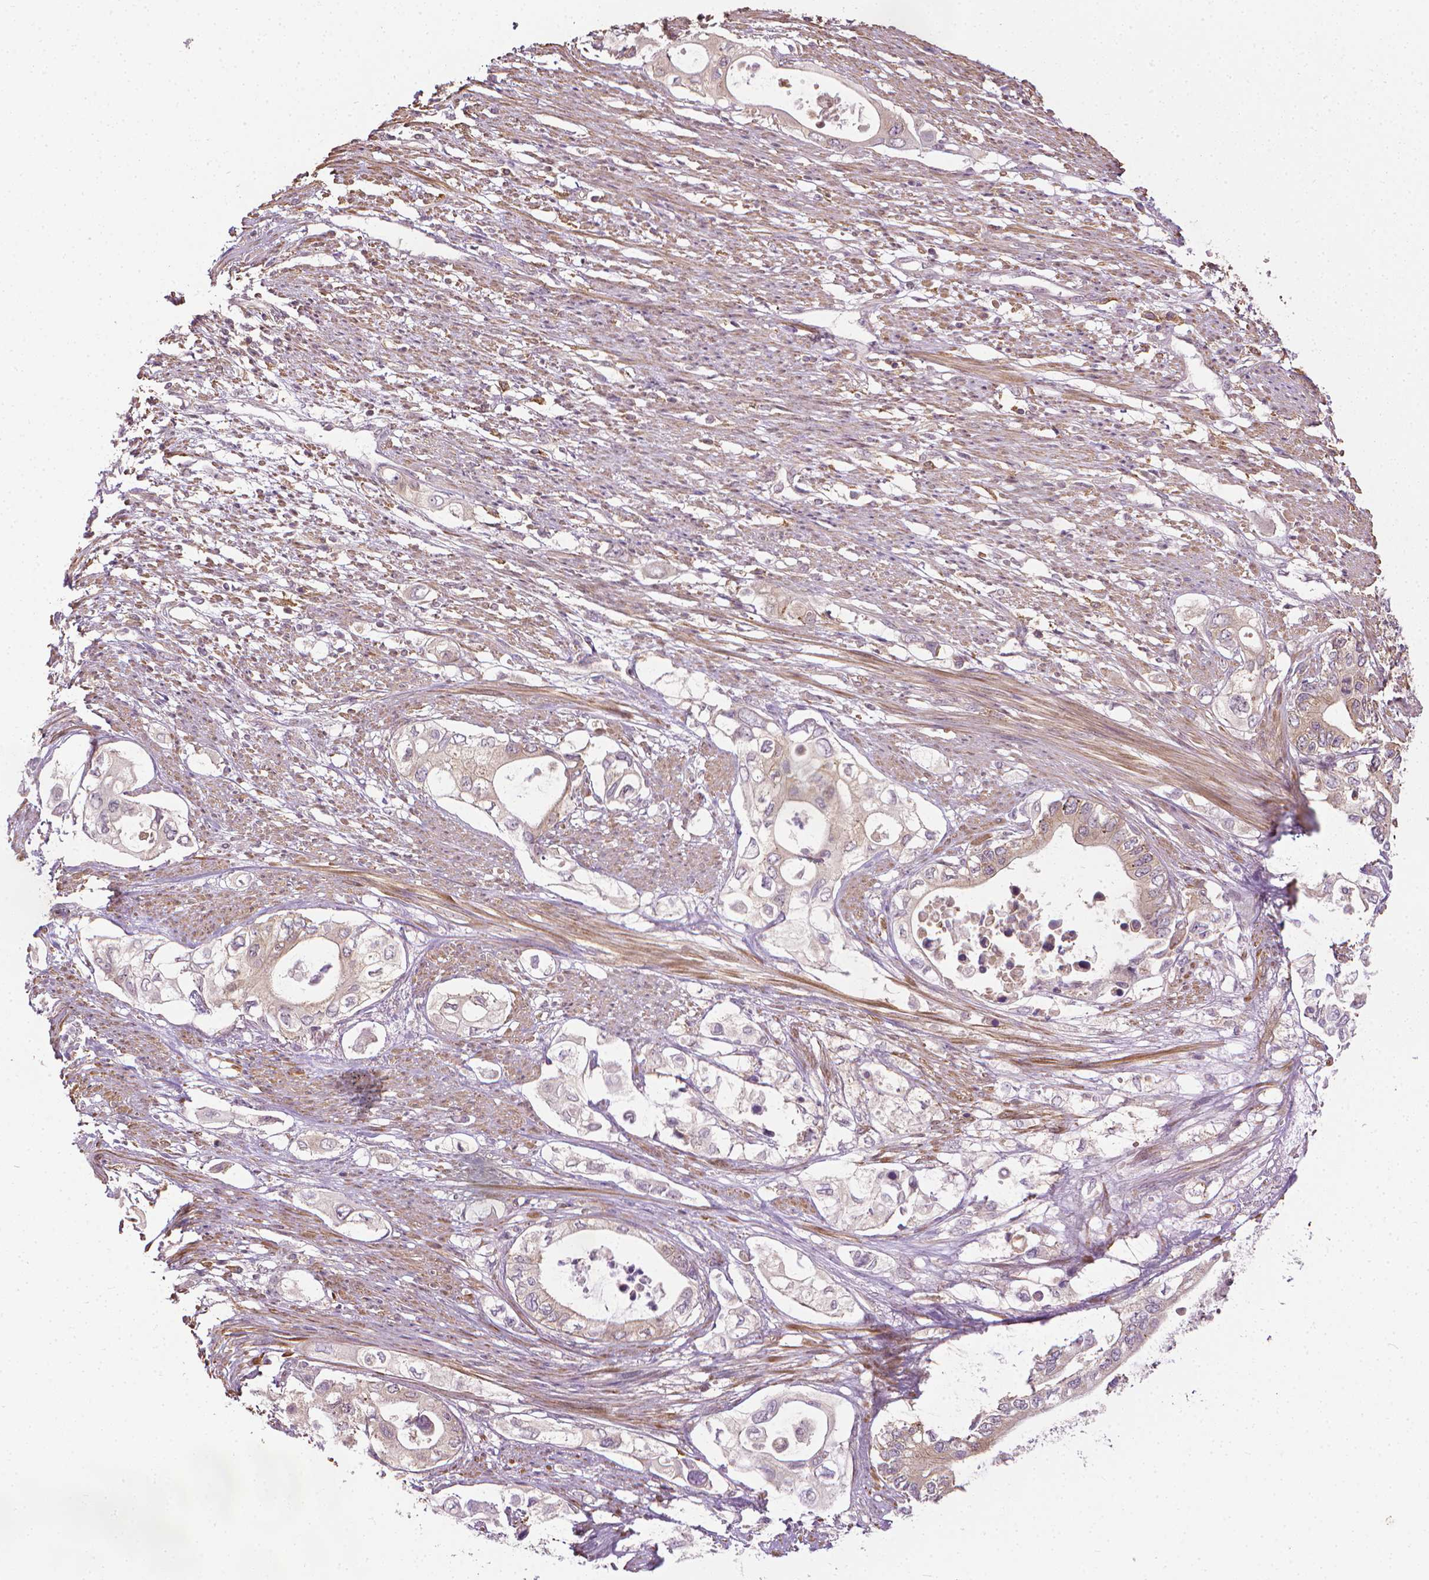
{"staining": {"intensity": "weak", "quantity": ">75%", "location": "cytoplasmic/membranous"}, "tissue": "pancreatic cancer", "cell_type": "Tumor cells", "image_type": "cancer", "snomed": [{"axis": "morphology", "description": "Adenocarcinoma, NOS"}, {"axis": "topography", "description": "Pancreas"}], "caption": "Pancreatic adenocarcinoma was stained to show a protein in brown. There is low levels of weak cytoplasmic/membranous positivity in about >75% of tumor cells.", "gene": "PRAG1", "patient": {"sex": "female", "age": 63}}